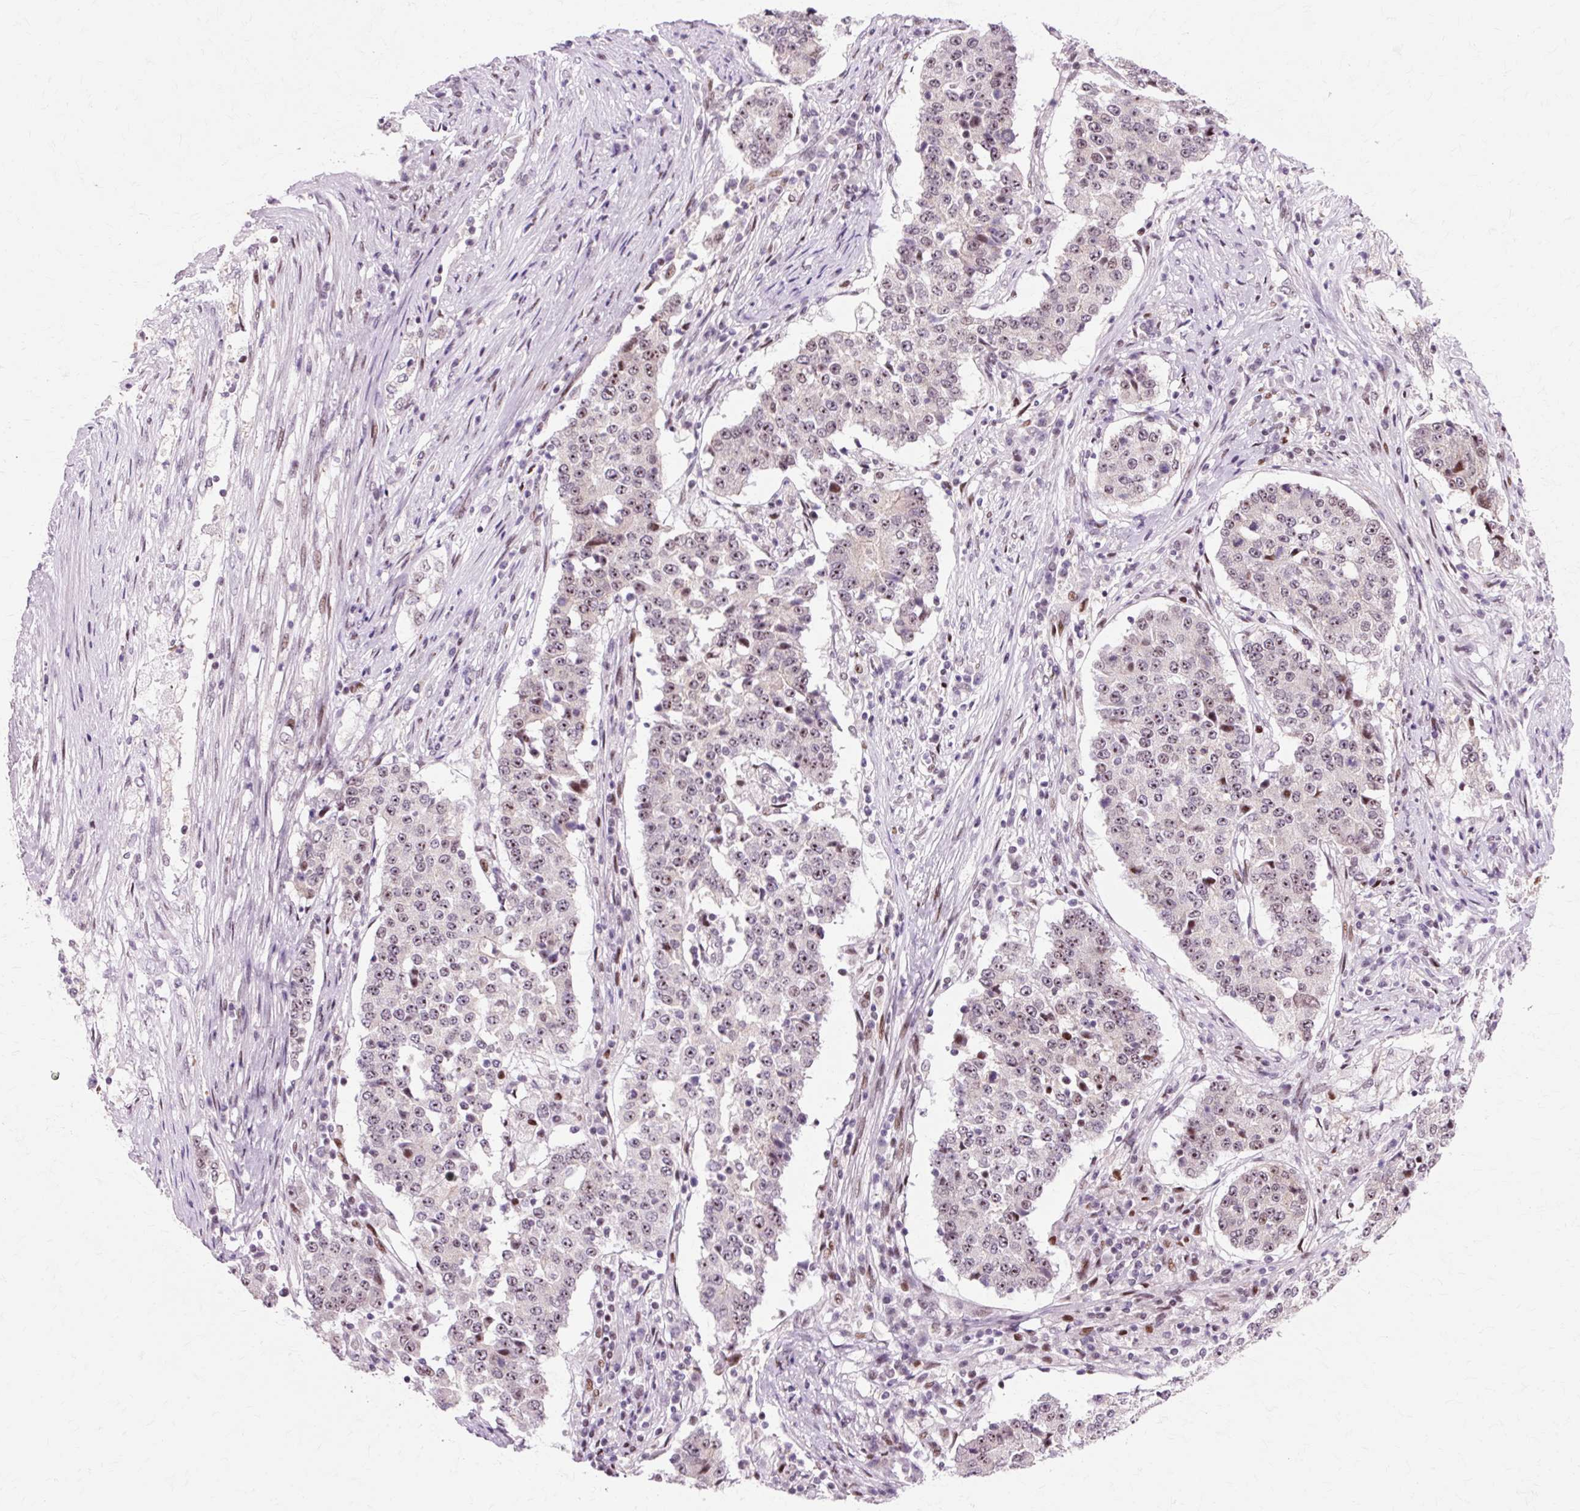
{"staining": {"intensity": "weak", "quantity": "<25%", "location": "nuclear"}, "tissue": "stomach cancer", "cell_type": "Tumor cells", "image_type": "cancer", "snomed": [{"axis": "morphology", "description": "Adenocarcinoma, NOS"}, {"axis": "topography", "description": "Stomach"}], "caption": "Stomach adenocarcinoma was stained to show a protein in brown. There is no significant staining in tumor cells. (DAB (3,3'-diaminobenzidine) IHC, high magnification).", "gene": "MACROD2", "patient": {"sex": "male", "age": 59}}